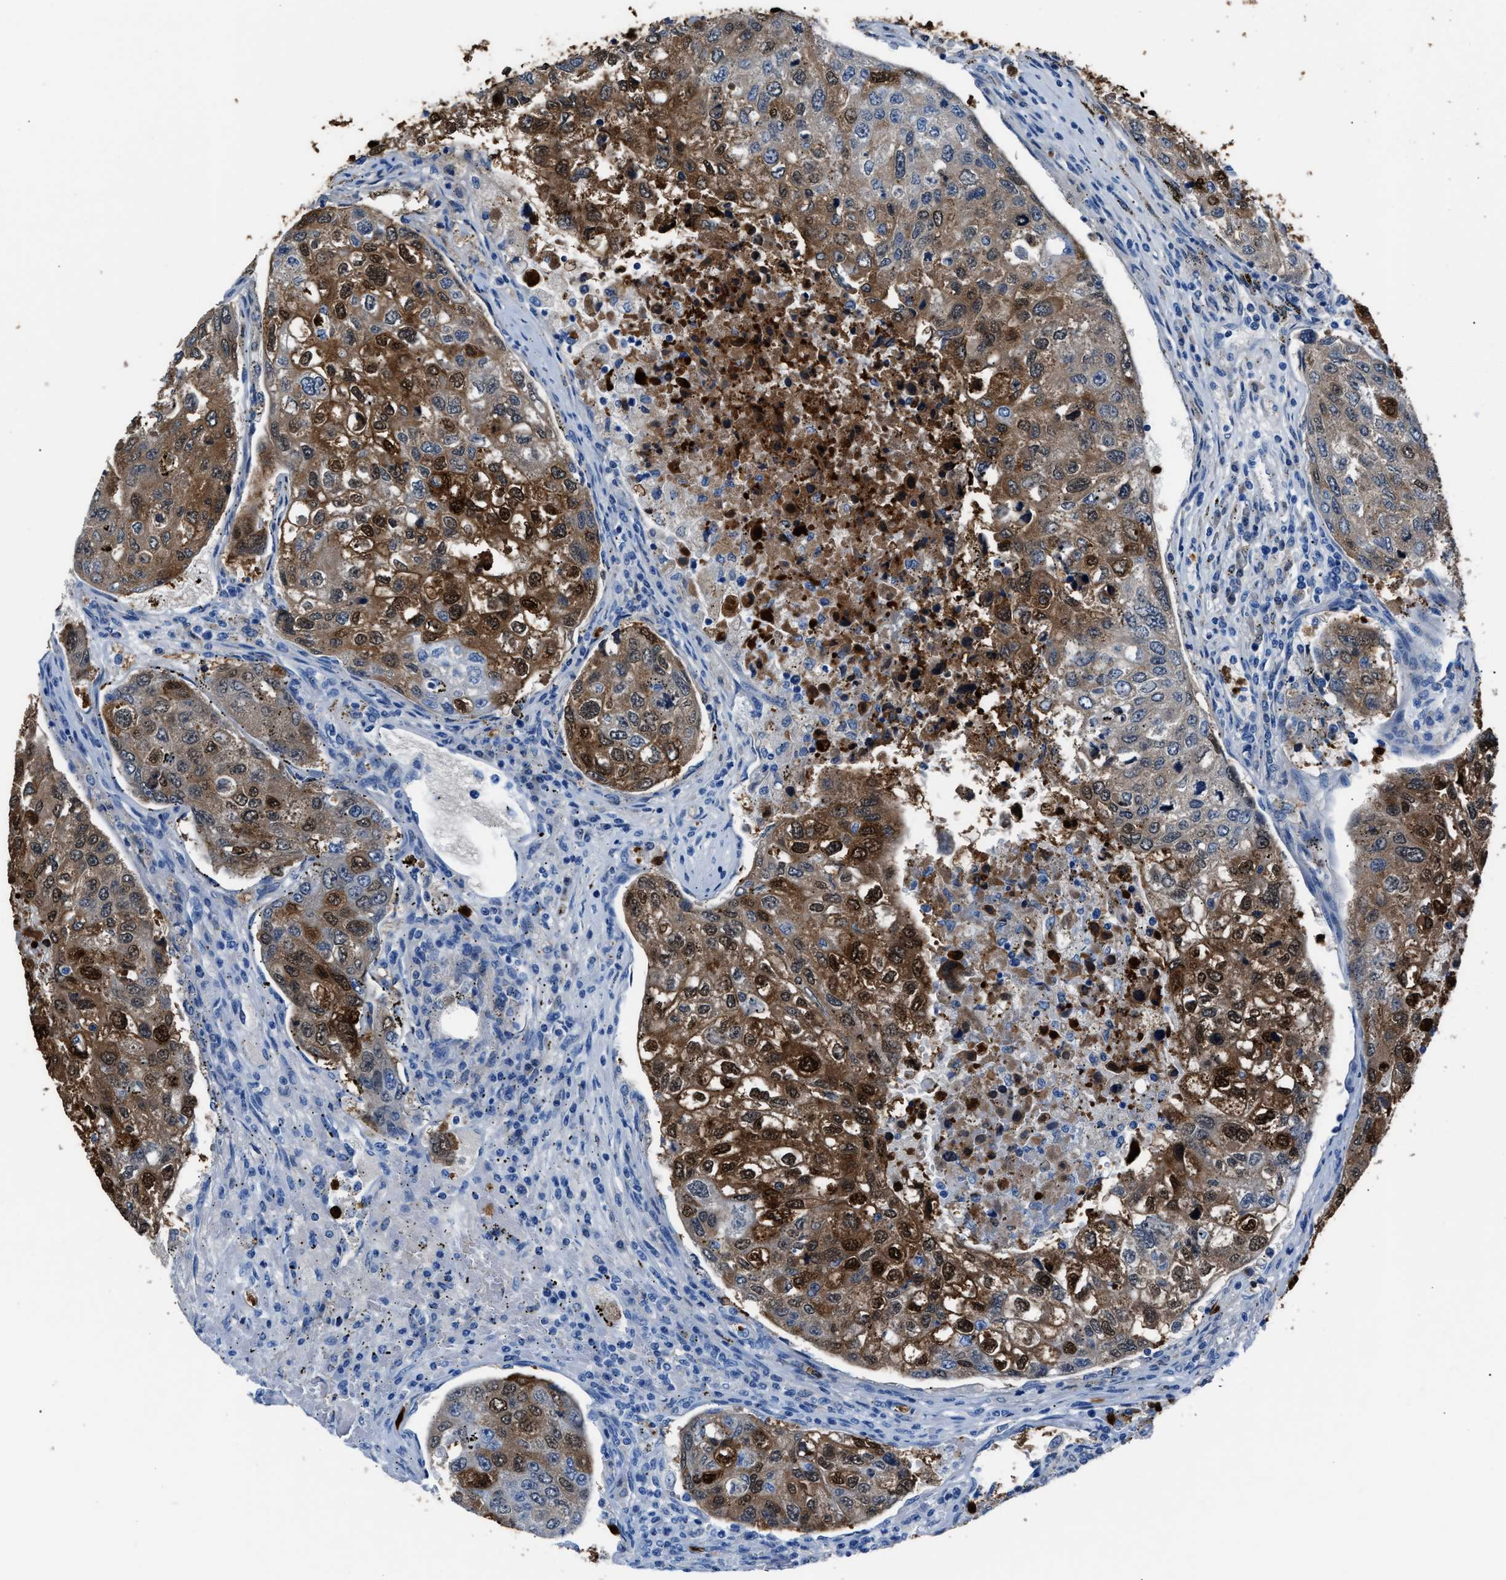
{"staining": {"intensity": "strong", "quantity": ">75%", "location": "cytoplasmic/membranous,nuclear"}, "tissue": "urothelial cancer", "cell_type": "Tumor cells", "image_type": "cancer", "snomed": [{"axis": "morphology", "description": "Urothelial carcinoma, High grade"}, {"axis": "topography", "description": "Lymph node"}, {"axis": "topography", "description": "Urinary bladder"}], "caption": "Protein expression analysis of urothelial cancer reveals strong cytoplasmic/membranous and nuclear positivity in about >75% of tumor cells.", "gene": "S100P", "patient": {"sex": "male", "age": 51}}